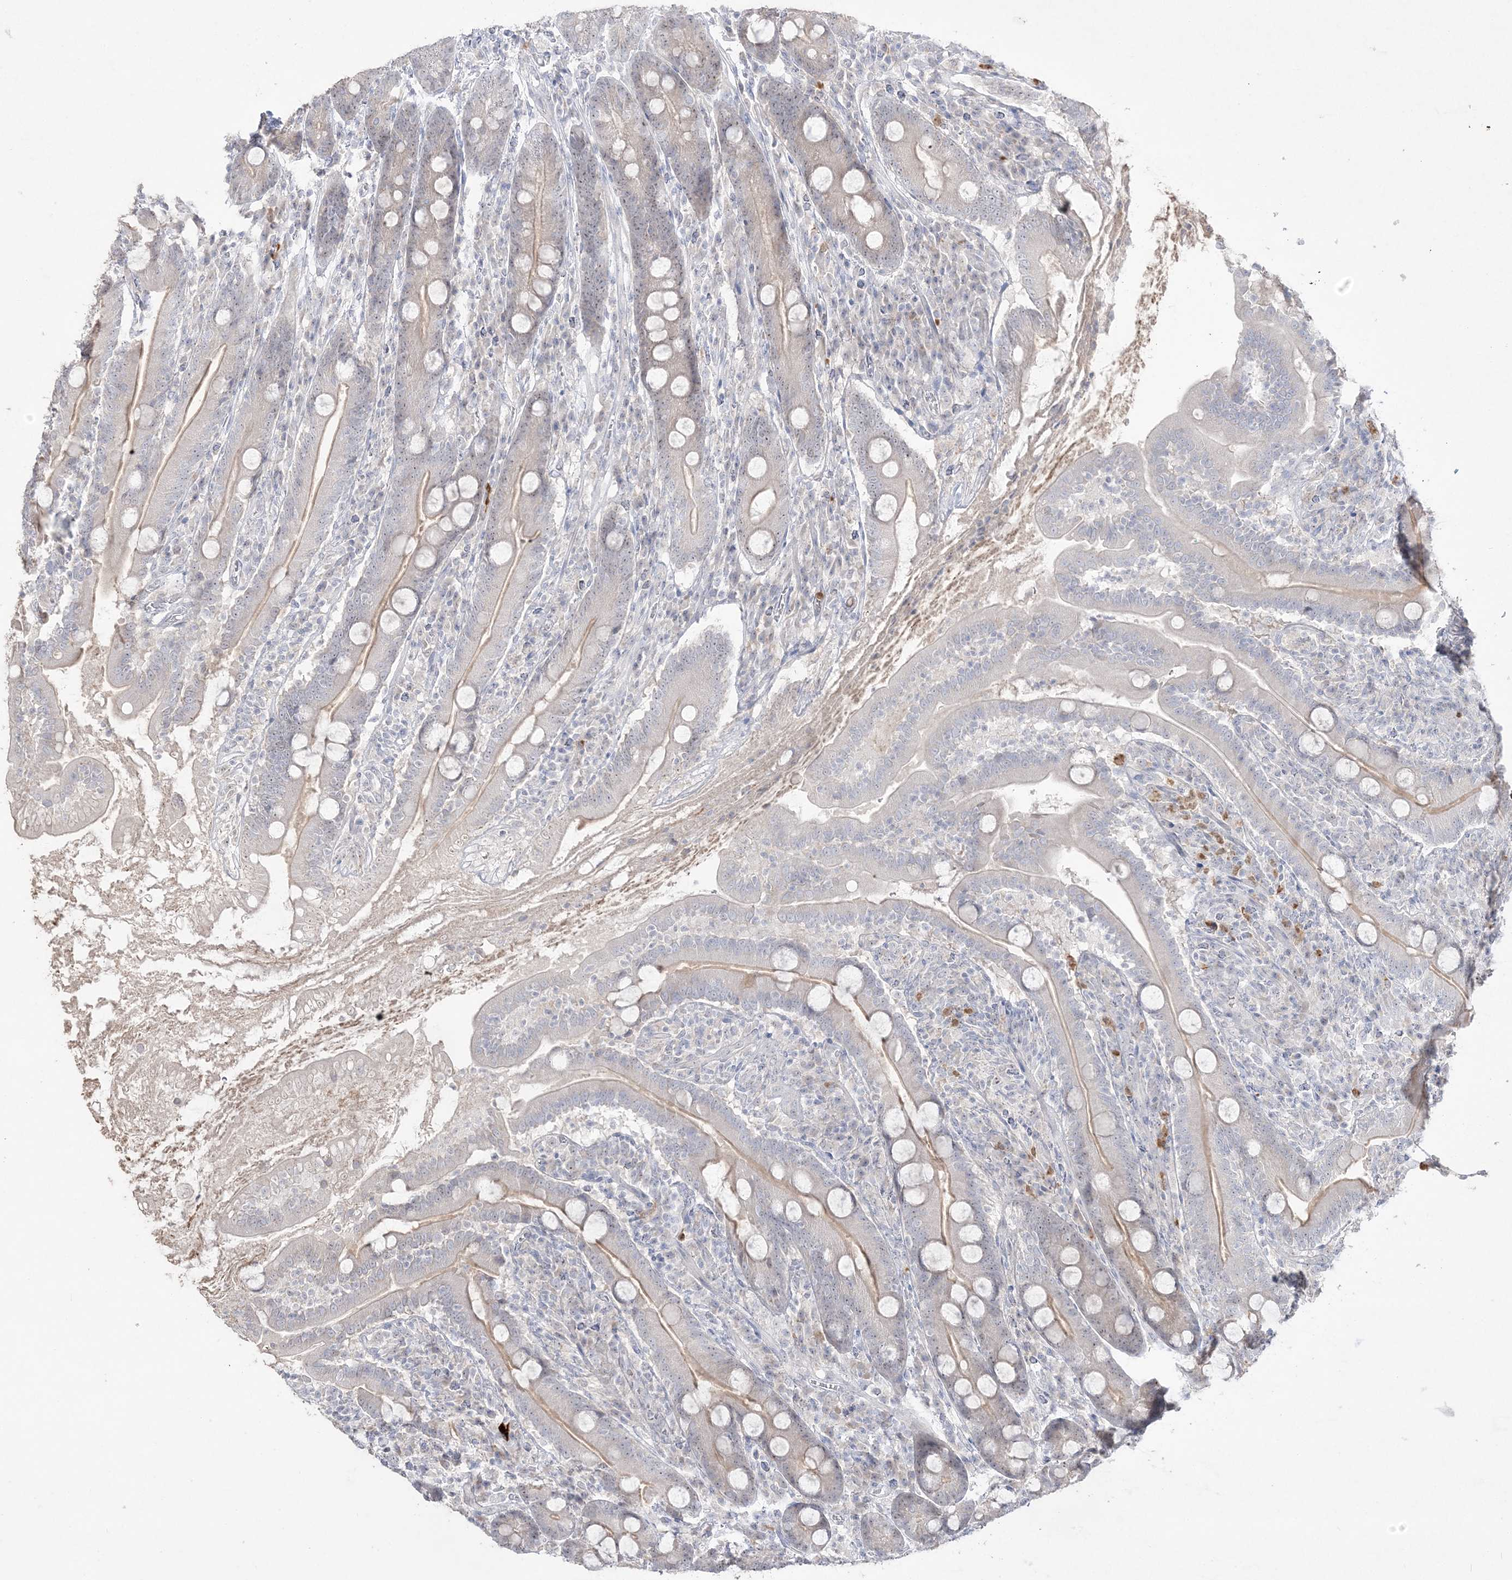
{"staining": {"intensity": "weak", "quantity": "<25%", "location": "cytoplasmic/membranous,nuclear"}, "tissue": "duodenum", "cell_type": "Glandular cells", "image_type": "normal", "snomed": [{"axis": "morphology", "description": "Normal tissue, NOS"}, {"axis": "topography", "description": "Duodenum"}], "caption": "Histopathology image shows no significant protein staining in glandular cells of benign duodenum.", "gene": "NOP16", "patient": {"sex": "male", "age": 35}}